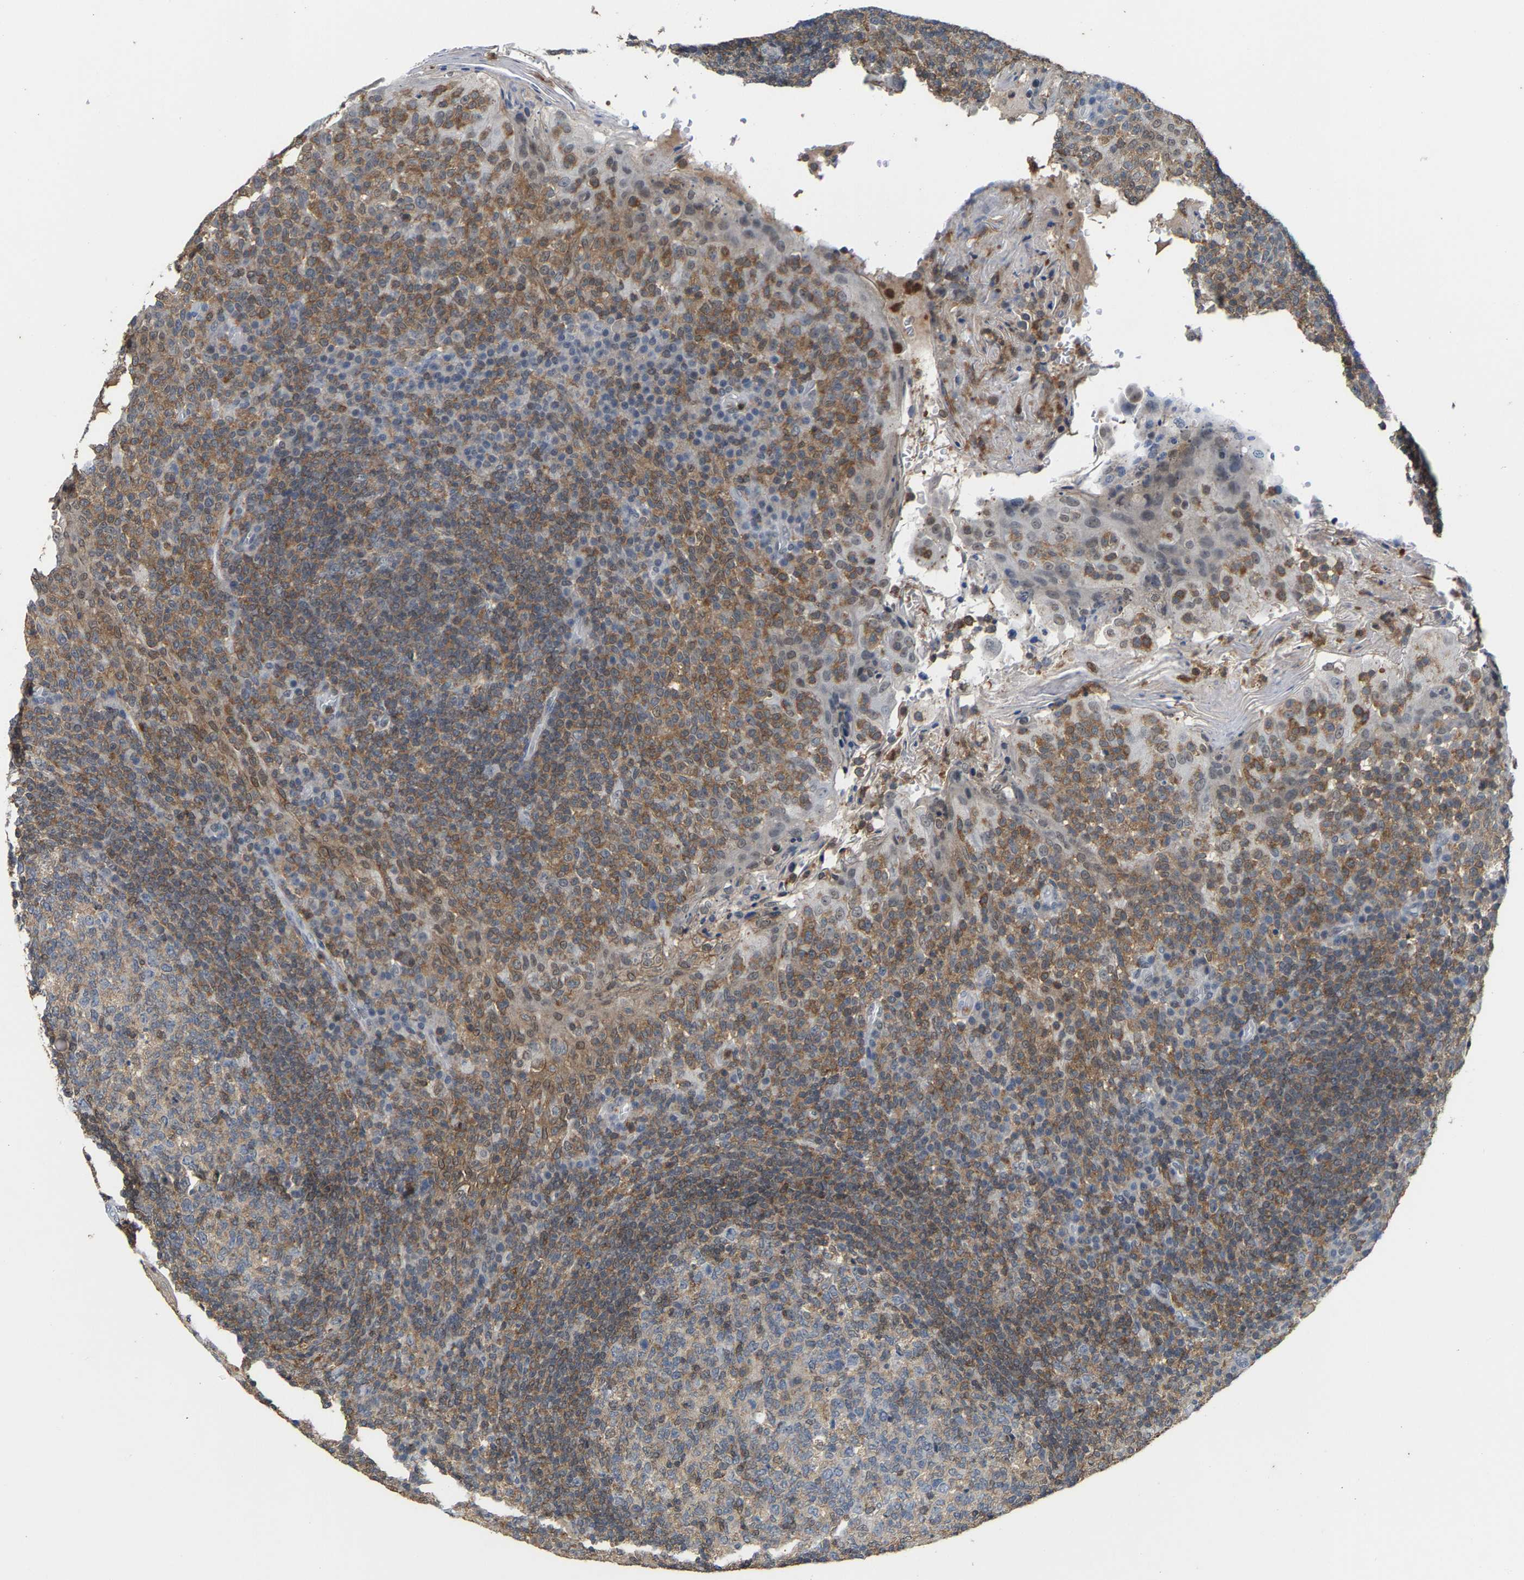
{"staining": {"intensity": "weak", "quantity": "<25%", "location": "cytoplasmic/membranous"}, "tissue": "tonsil", "cell_type": "Germinal center cells", "image_type": "normal", "snomed": [{"axis": "morphology", "description": "Normal tissue, NOS"}, {"axis": "topography", "description": "Tonsil"}], "caption": "Immunohistochemistry micrograph of unremarkable tonsil: tonsil stained with DAB demonstrates no significant protein expression in germinal center cells.", "gene": "FGD3", "patient": {"sex": "female", "age": 19}}